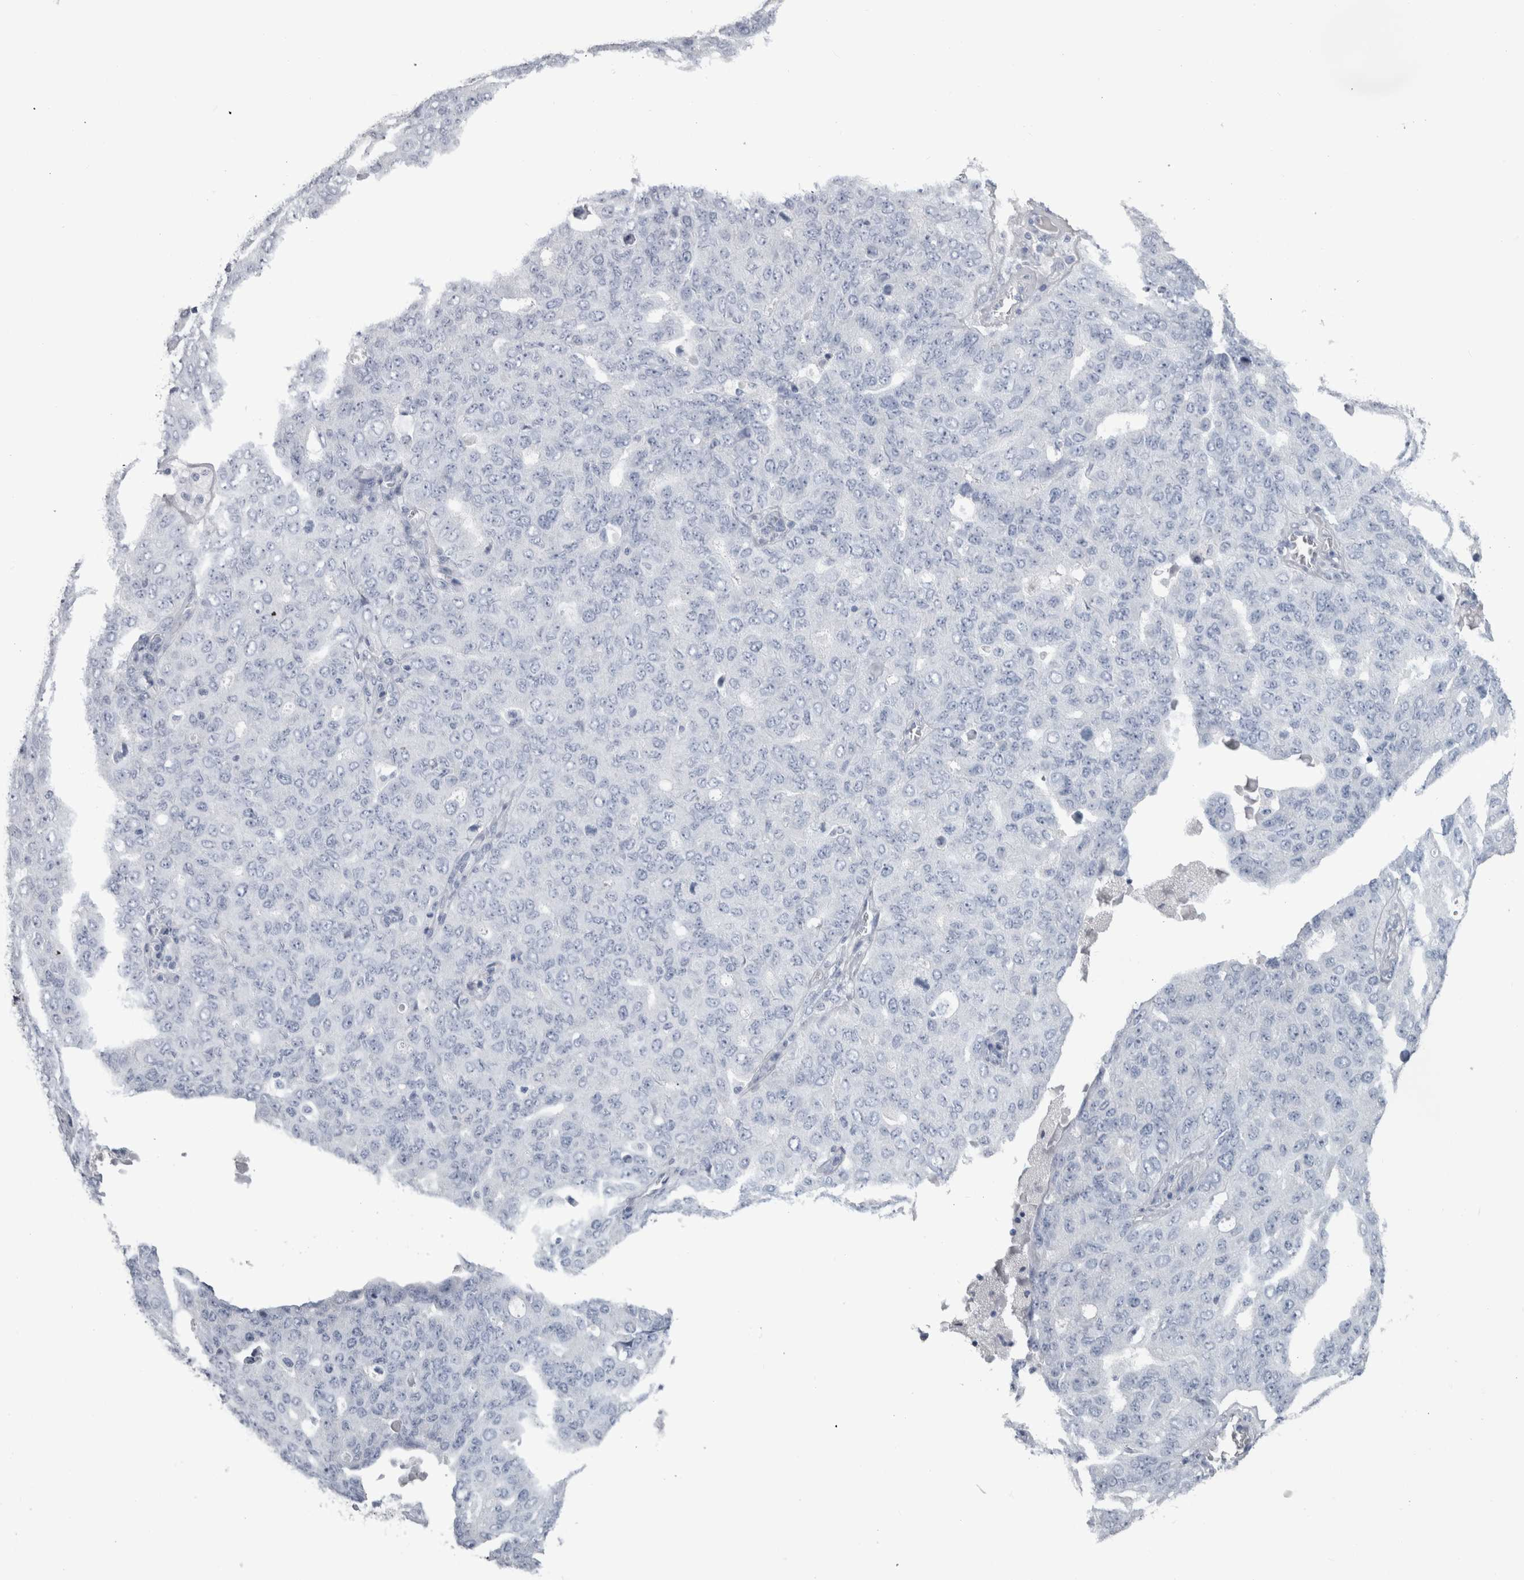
{"staining": {"intensity": "negative", "quantity": "none", "location": "none"}, "tissue": "ovarian cancer", "cell_type": "Tumor cells", "image_type": "cancer", "snomed": [{"axis": "morphology", "description": "Carcinoma, endometroid"}, {"axis": "topography", "description": "Ovary"}], "caption": "High power microscopy micrograph of an immunohistochemistry photomicrograph of ovarian endometroid carcinoma, revealing no significant expression in tumor cells.", "gene": "PTH", "patient": {"sex": "female", "age": 62}}